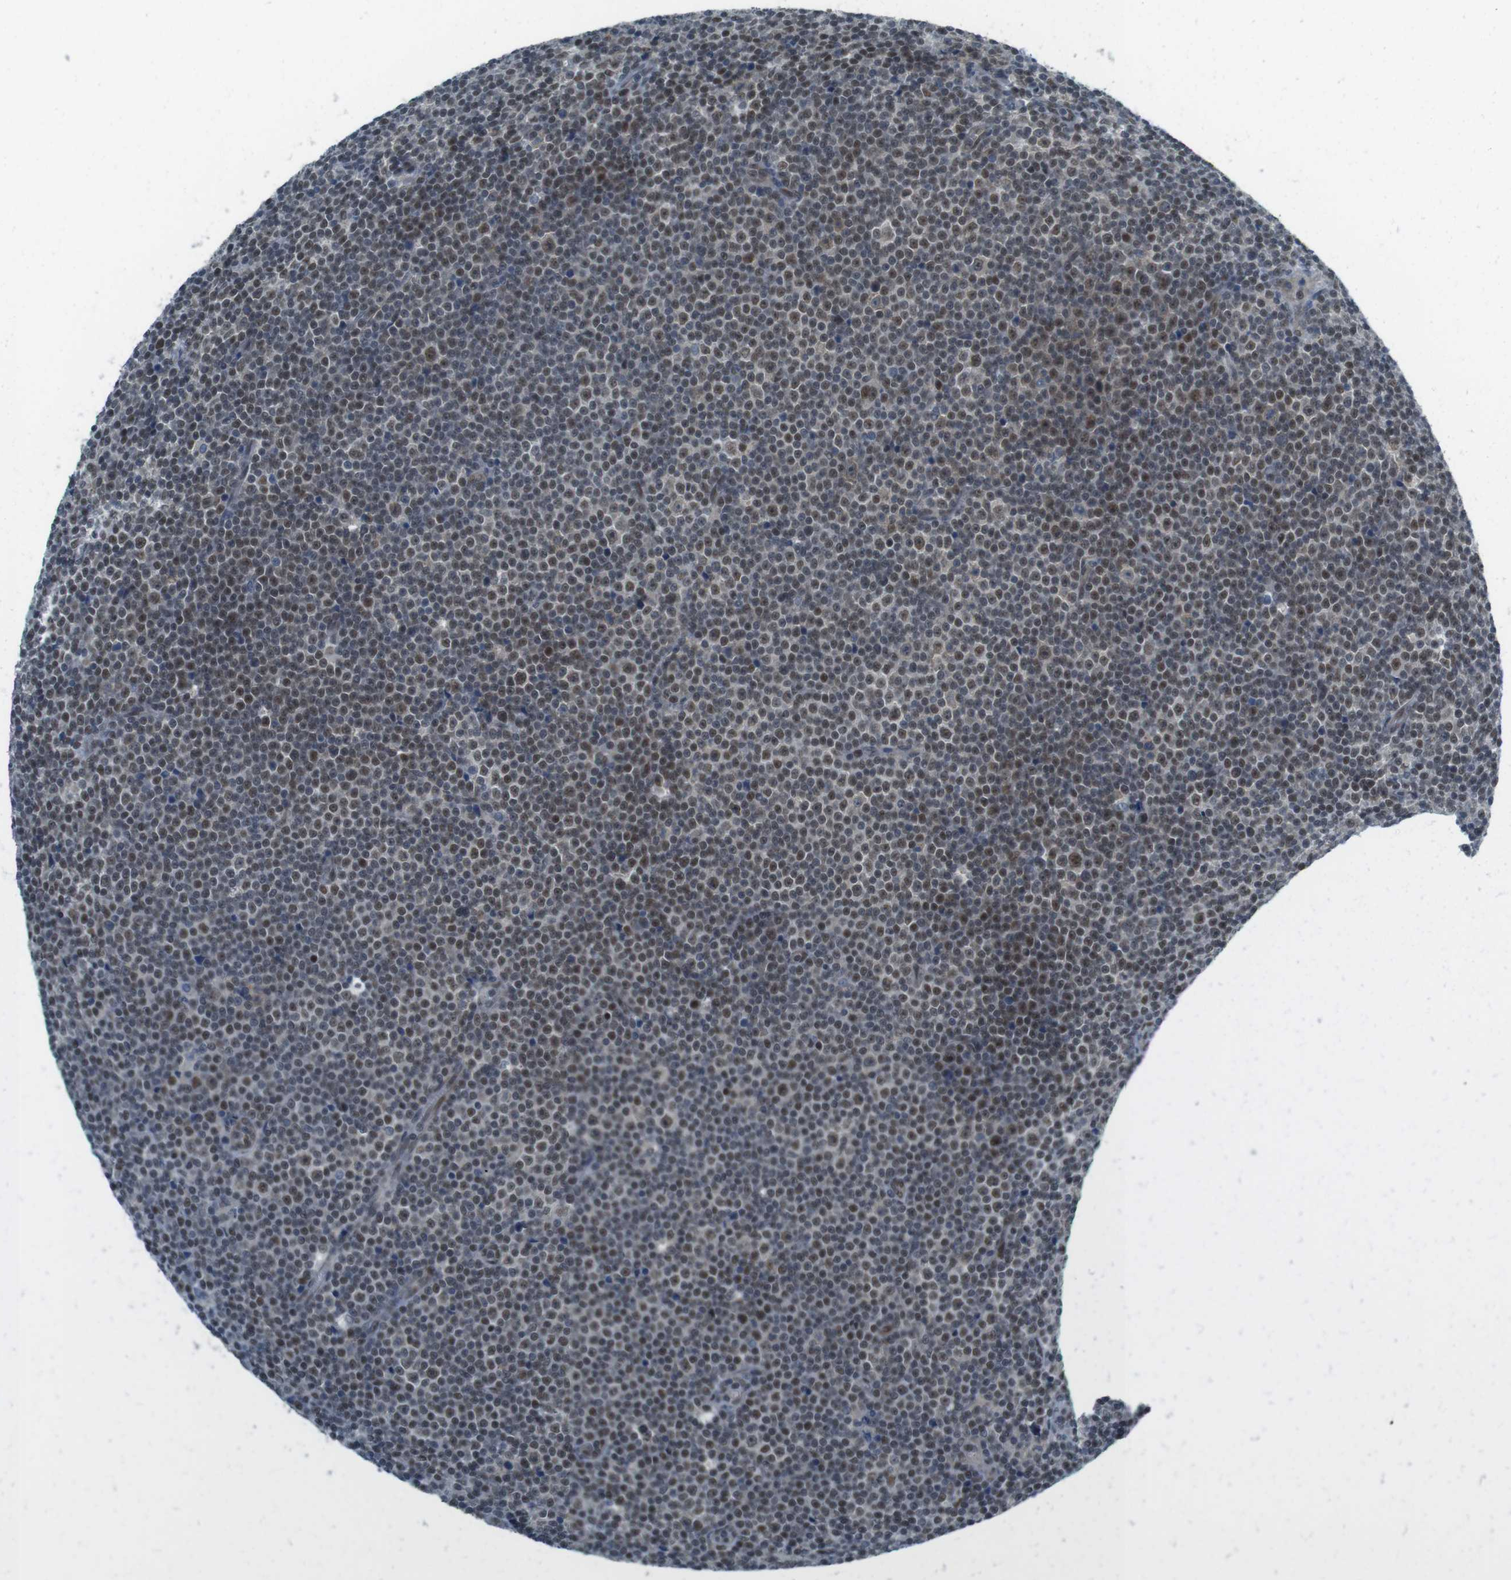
{"staining": {"intensity": "moderate", "quantity": ">75%", "location": "nuclear"}, "tissue": "lymphoma", "cell_type": "Tumor cells", "image_type": "cancer", "snomed": [{"axis": "morphology", "description": "Malignant lymphoma, non-Hodgkin's type, Low grade"}, {"axis": "topography", "description": "Lymph node"}], "caption": "IHC (DAB) staining of lymphoma displays moderate nuclear protein expression in about >75% of tumor cells. (Brightfield microscopy of DAB IHC at high magnification).", "gene": "MAPKAPK5", "patient": {"sex": "female", "age": 67}}